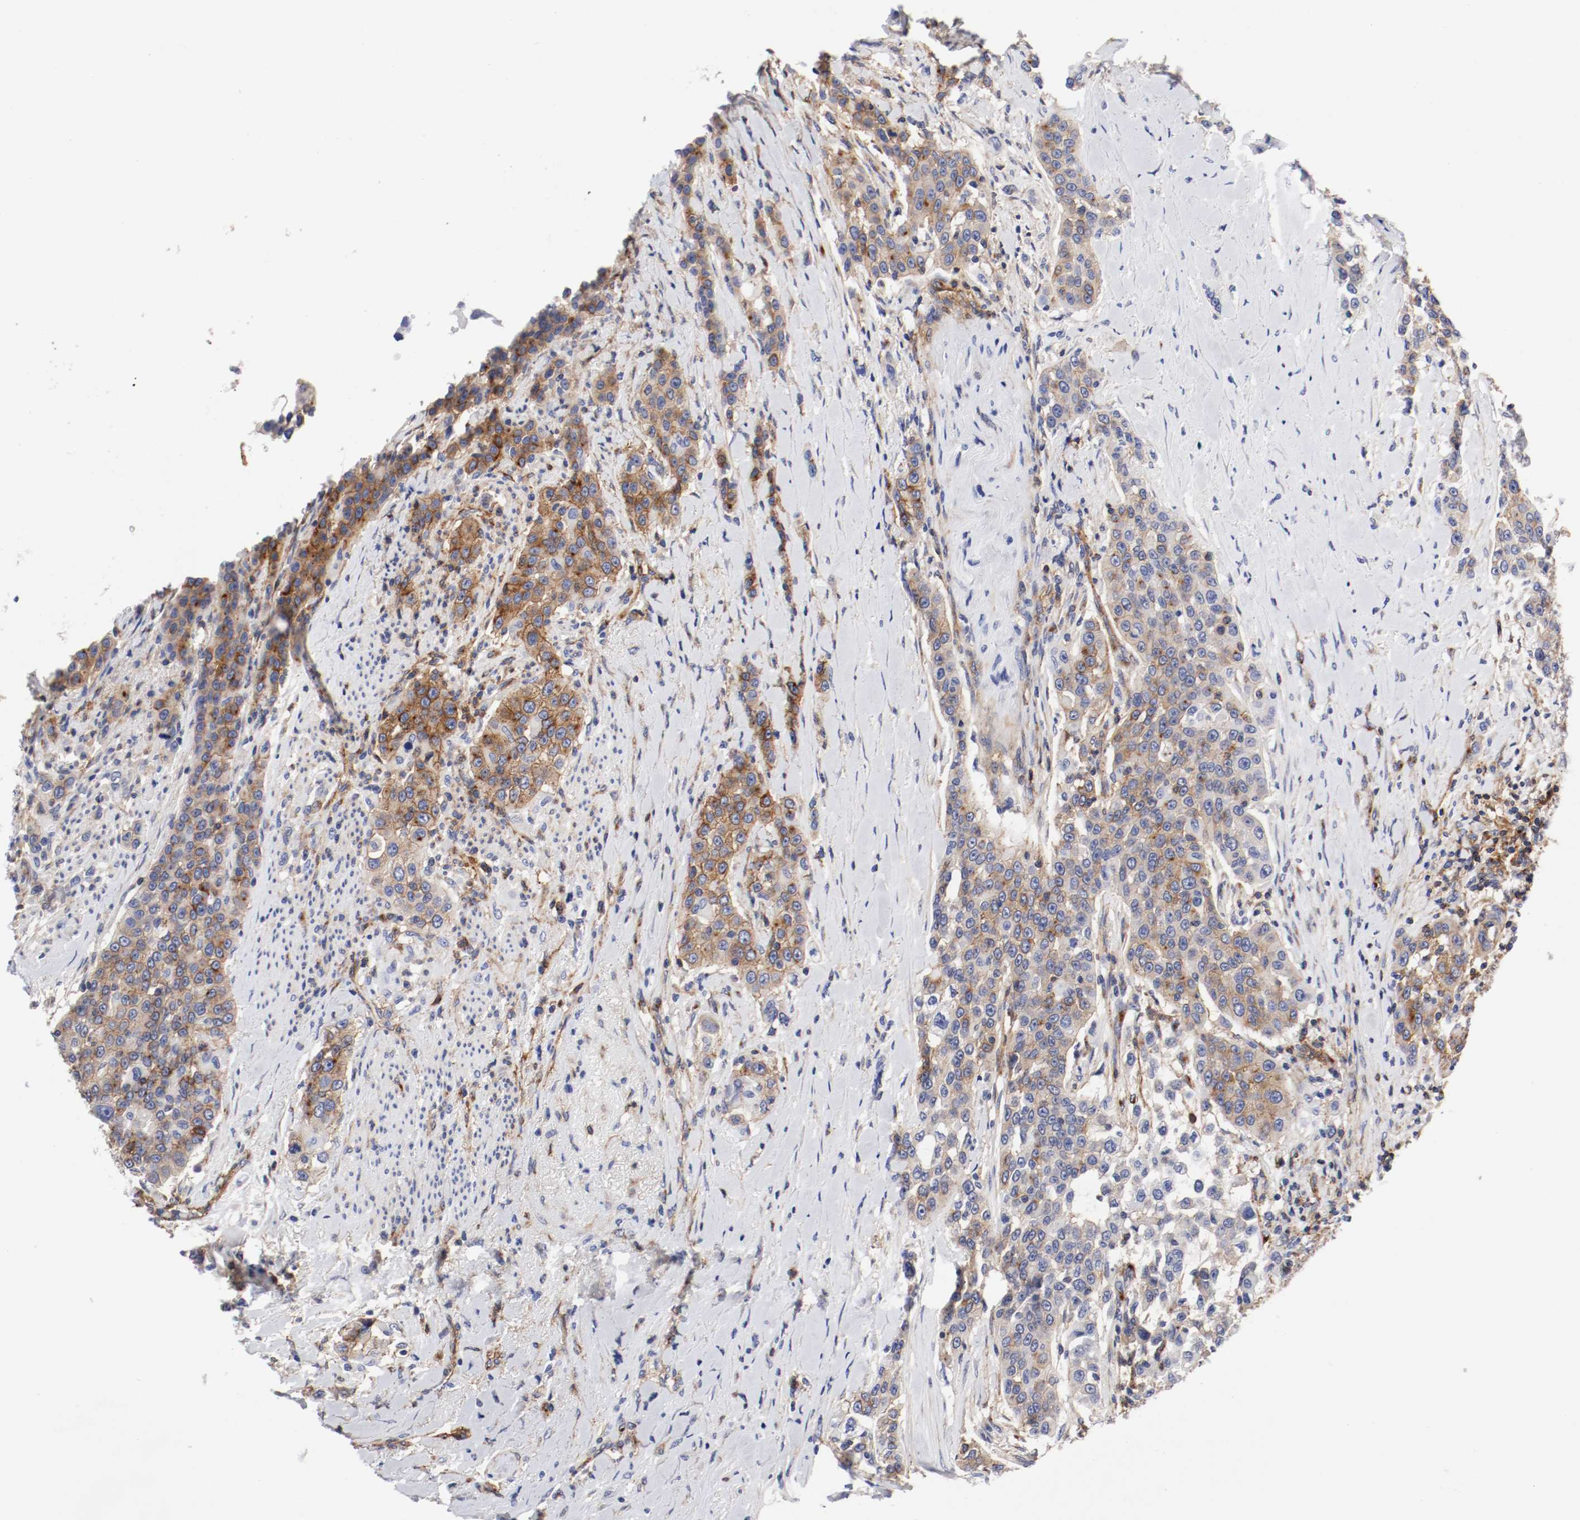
{"staining": {"intensity": "strong", "quantity": ">75%", "location": "cytoplasmic/membranous"}, "tissue": "urothelial cancer", "cell_type": "Tumor cells", "image_type": "cancer", "snomed": [{"axis": "morphology", "description": "Urothelial carcinoma, High grade"}, {"axis": "topography", "description": "Urinary bladder"}], "caption": "High-magnification brightfield microscopy of urothelial cancer stained with DAB (3,3'-diaminobenzidine) (brown) and counterstained with hematoxylin (blue). tumor cells exhibit strong cytoplasmic/membranous expression is identified in about>75% of cells.", "gene": "IFITM1", "patient": {"sex": "female", "age": 80}}